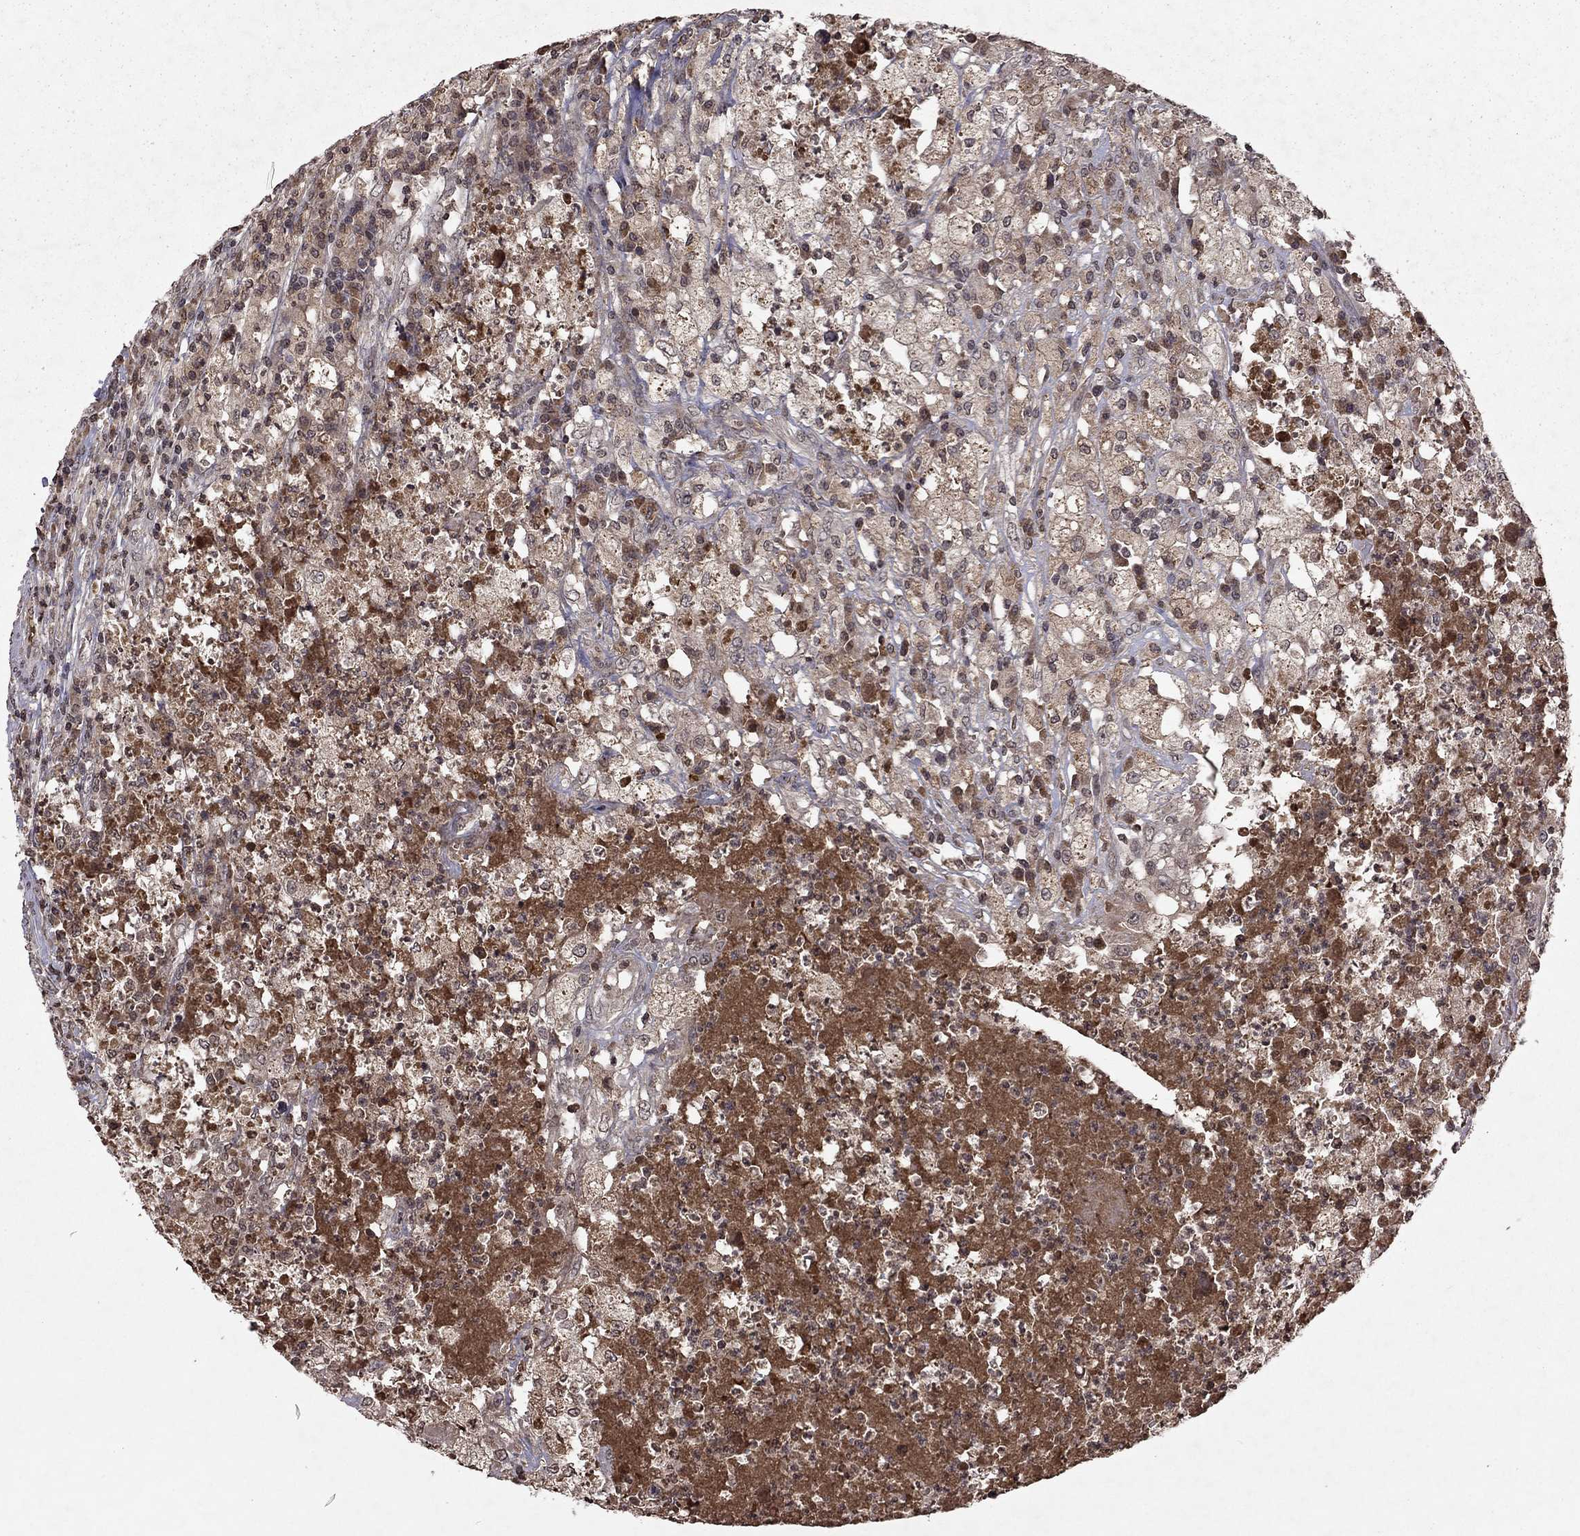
{"staining": {"intensity": "weak", "quantity": "<25%", "location": "cytoplasmic/membranous,nuclear"}, "tissue": "testis cancer", "cell_type": "Tumor cells", "image_type": "cancer", "snomed": [{"axis": "morphology", "description": "Necrosis, NOS"}, {"axis": "morphology", "description": "Carcinoma, Embryonal, NOS"}, {"axis": "topography", "description": "Testis"}], "caption": "IHC of testis cancer (embryonal carcinoma) demonstrates no expression in tumor cells.", "gene": "NLGN1", "patient": {"sex": "male", "age": 19}}